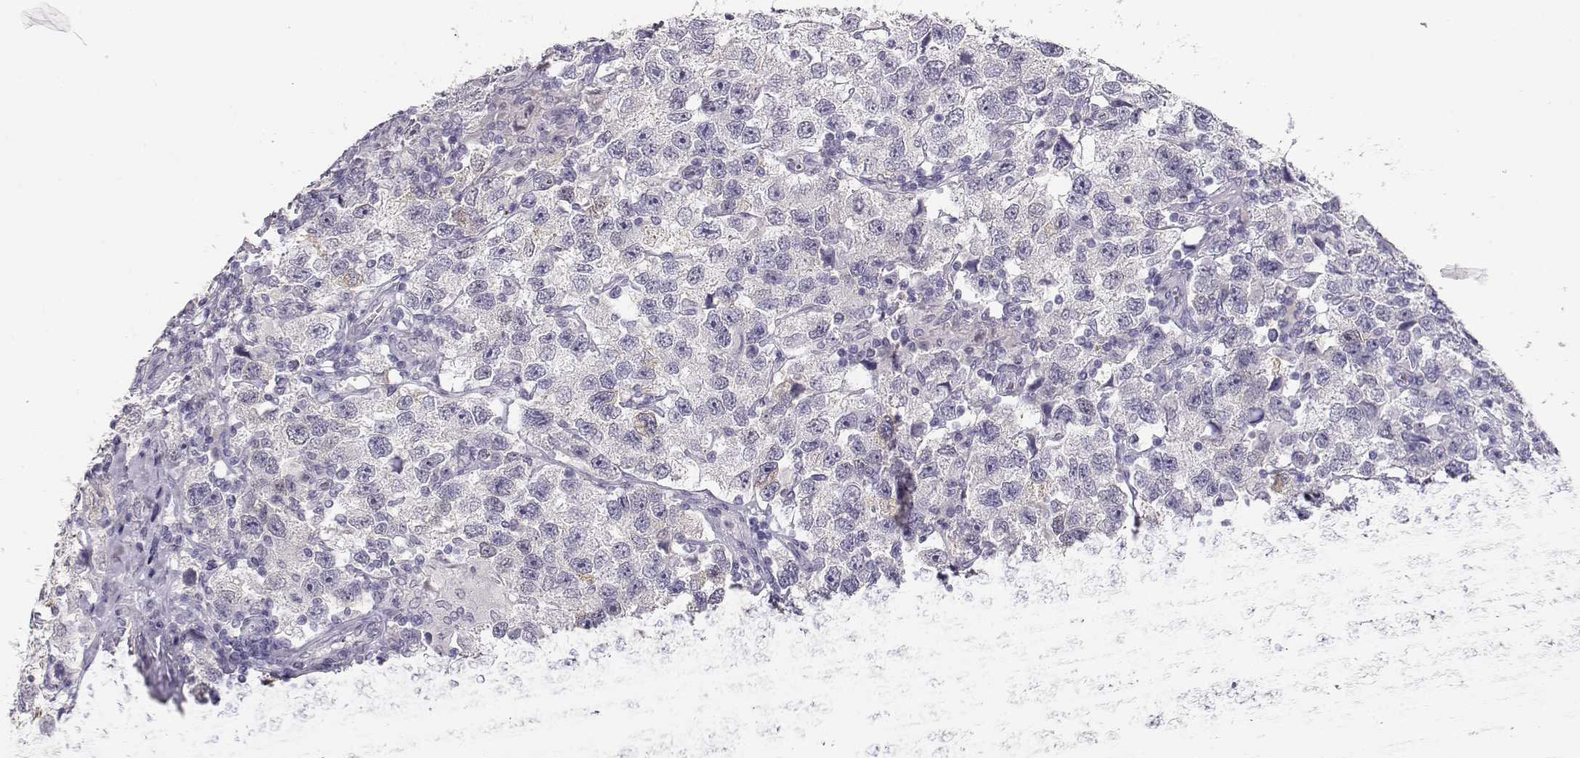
{"staining": {"intensity": "negative", "quantity": "none", "location": "none"}, "tissue": "testis cancer", "cell_type": "Tumor cells", "image_type": "cancer", "snomed": [{"axis": "morphology", "description": "Seminoma, NOS"}, {"axis": "topography", "description": "Testis"}], "caption": "DAB immunohistochemical staining of human testis cancer (seminoma) exhibits no significant positivity in tumor cells.", "gene": "MAGEC1", "patient": {"sex": "male", "age": 26}}